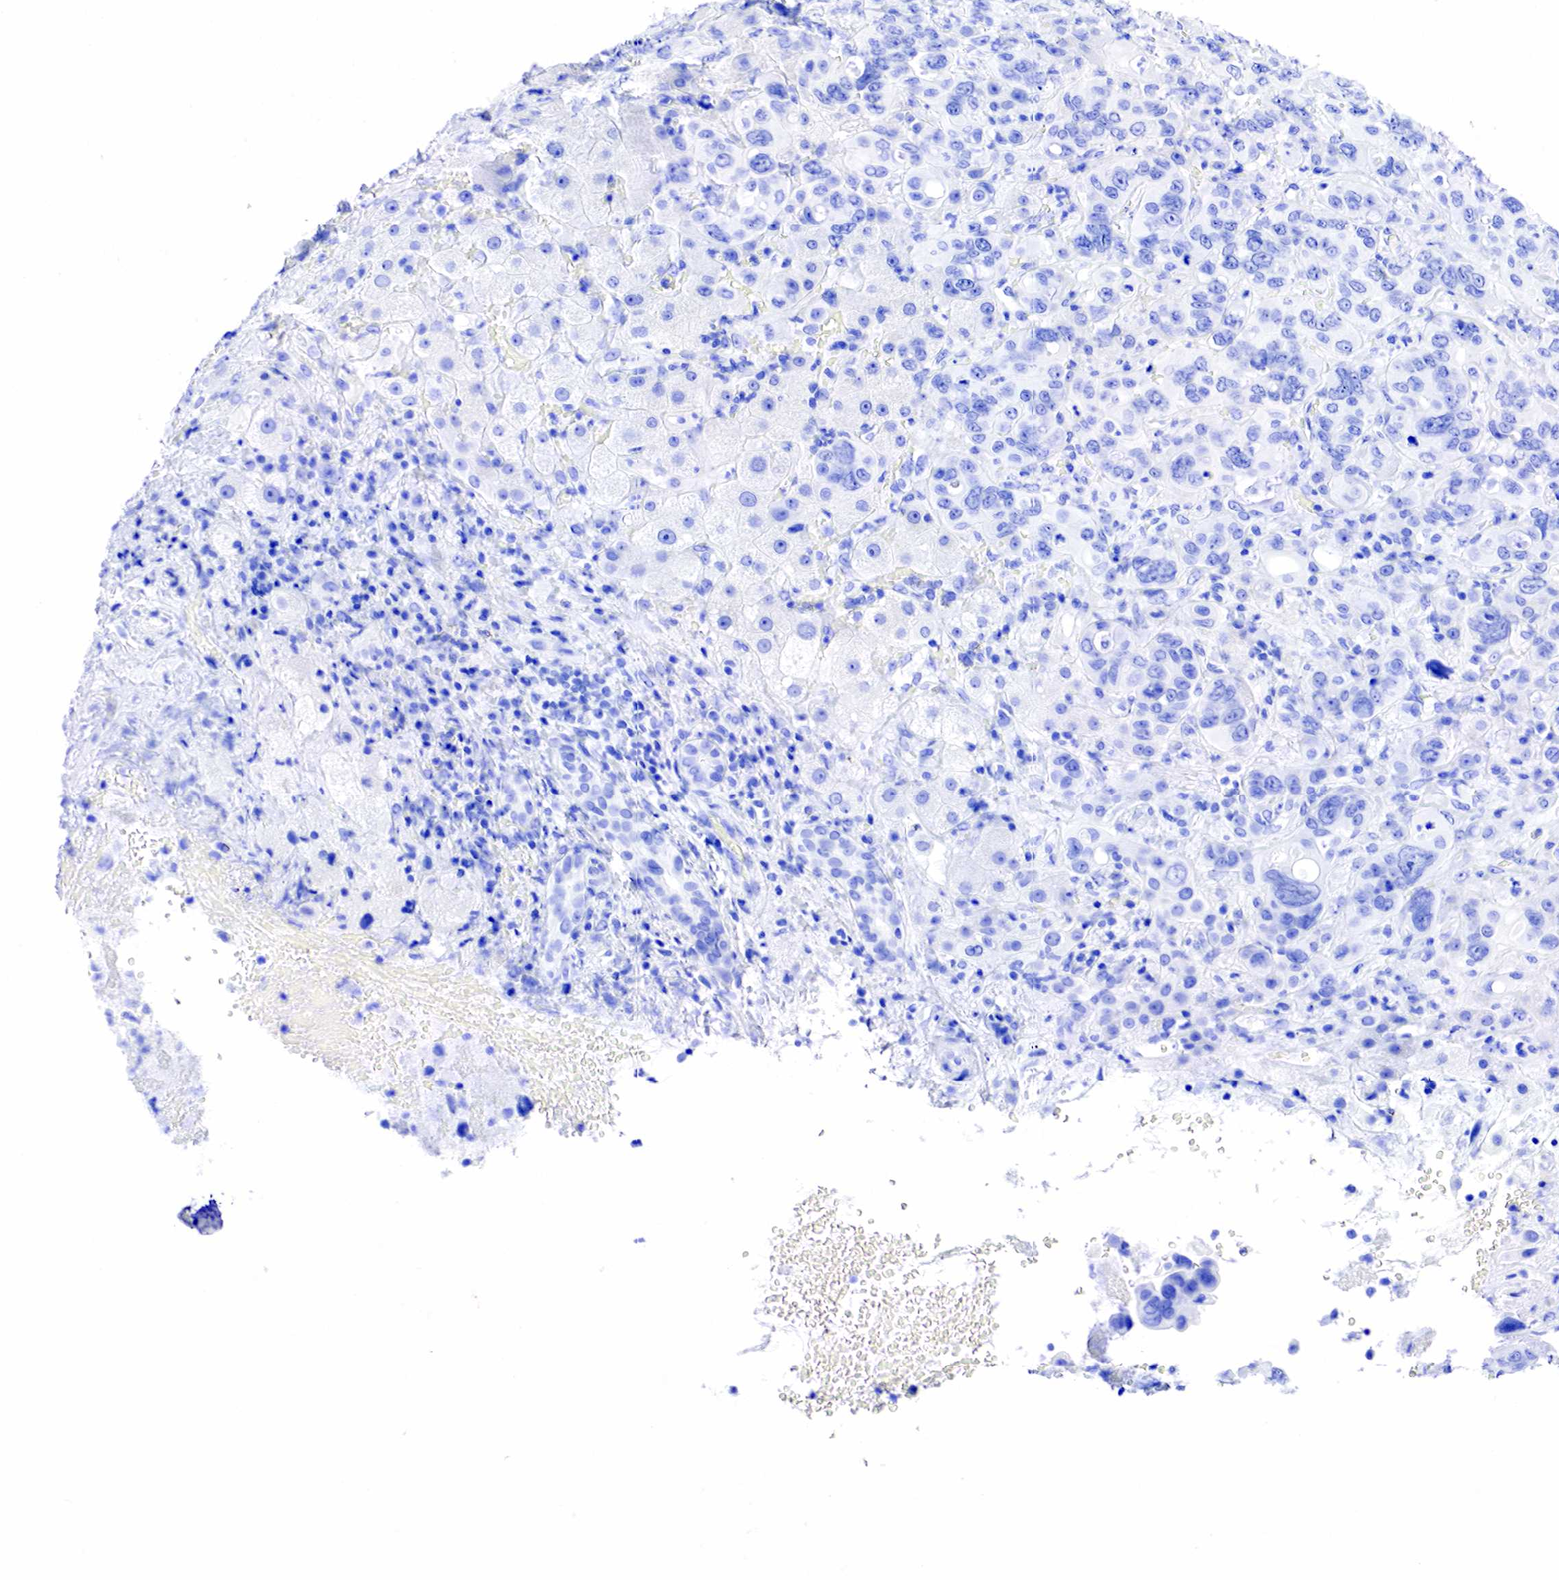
{"staining": {"intensity": "negative", "quantity": "none", "location": "none"}, "tissue": "liver cancer", "cell_type": "Tumor cells", "image_type": "cancer", "snomed": [{"axis": "morphology", "description": "Cholangiocarcinoma"}, {"axis": "topography", "description": "Liver"}], "caption": "Immunohistochemistry of human cholangiocarcinoma (liver) demonstrates no positivity in tumor cells.", "gene": "KLK3", "patient": {"sex": "female", "age": 79}}